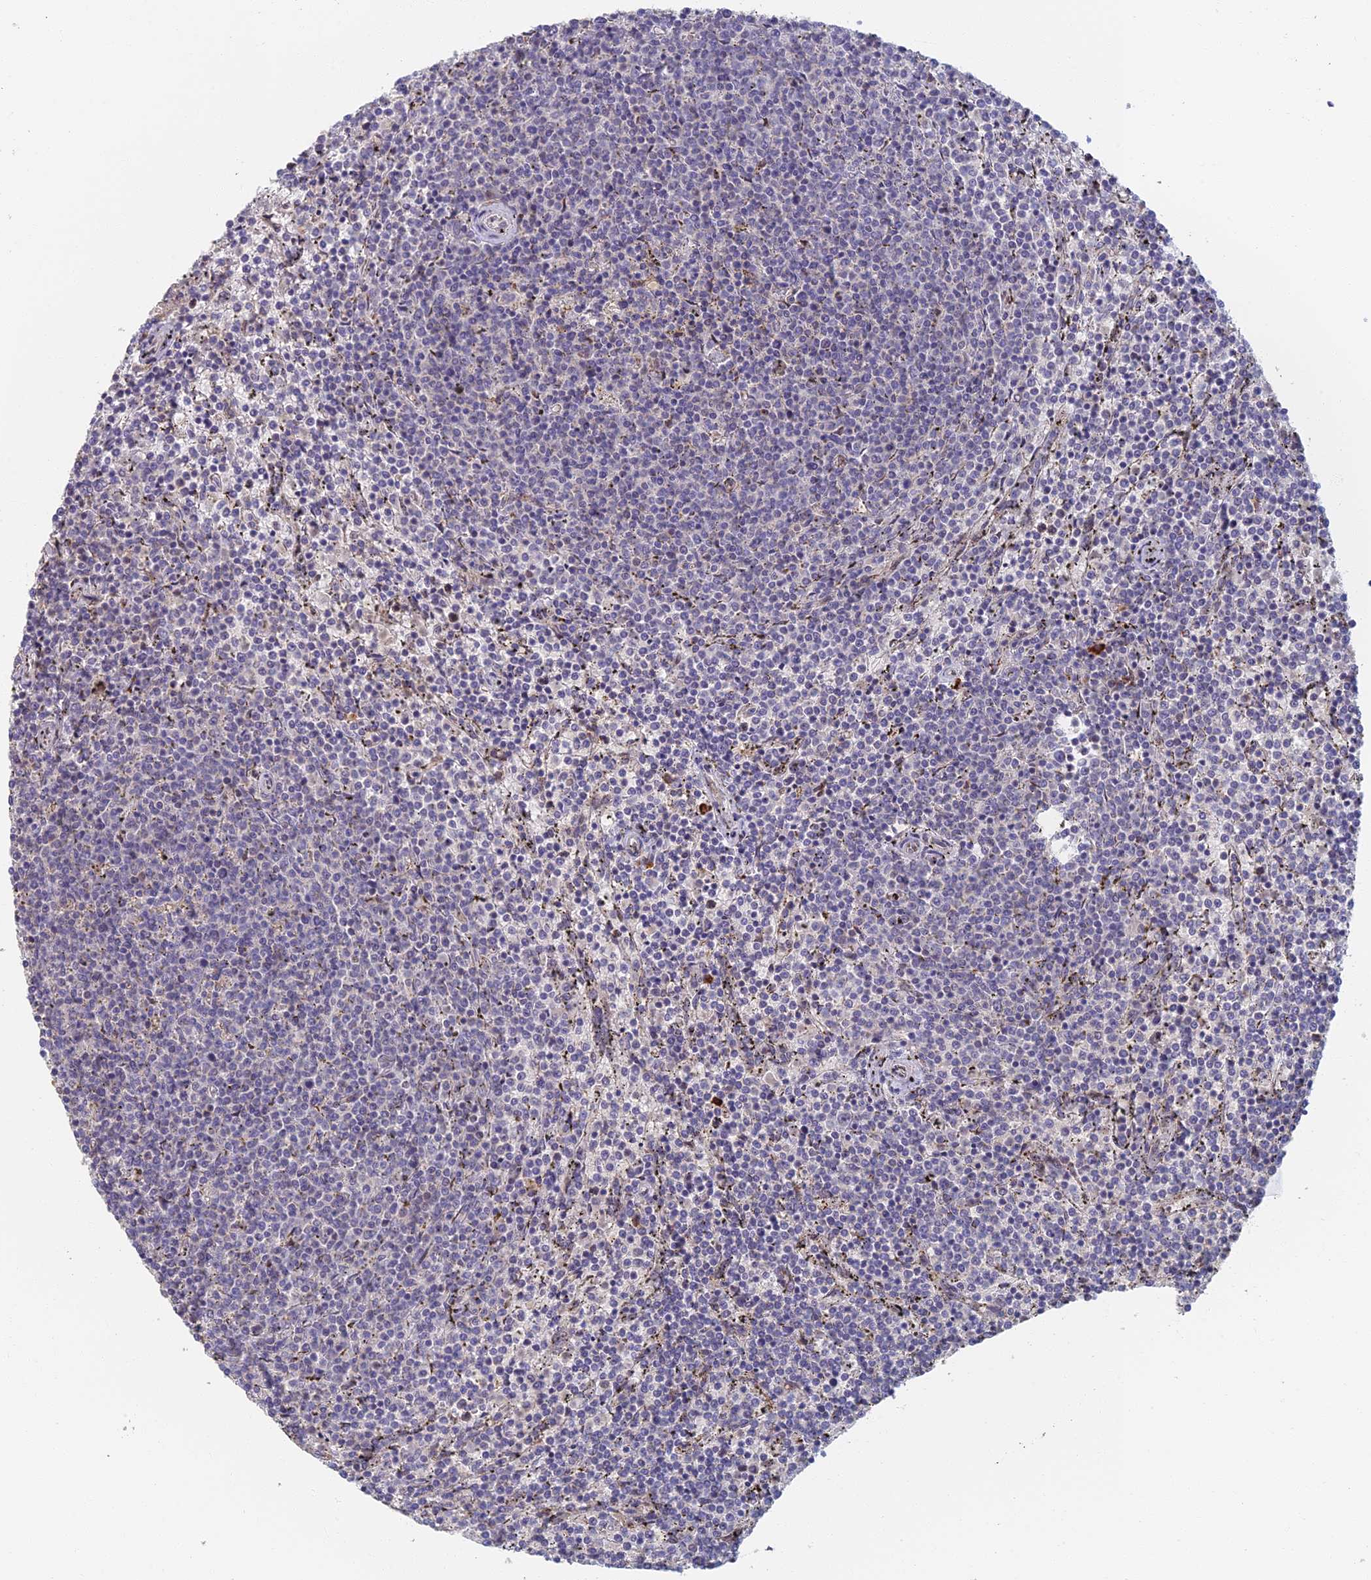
{"staining": {"intensity": "negative", "quantity": "none", "location": "none"}, "tissue": "lymphoma", "cell_type": "Tumor cells", "image_type": "cancer", "snomed": [{"axis": "morphology", "description": "Malignant lymphoma, non-Hodgkin's type, Low grade"}, {"axis": "topography", "description": "Spleen"}], "caption": "IHC image of neoplastic tissue: human malignant lymphoma, non-Hodgkin's type (low-grade) stained with DAB exhibits no significant protein positivity in tumor cells.", "gene": "GPATCH1", "patient": {"sex": "female", "age": 50}}